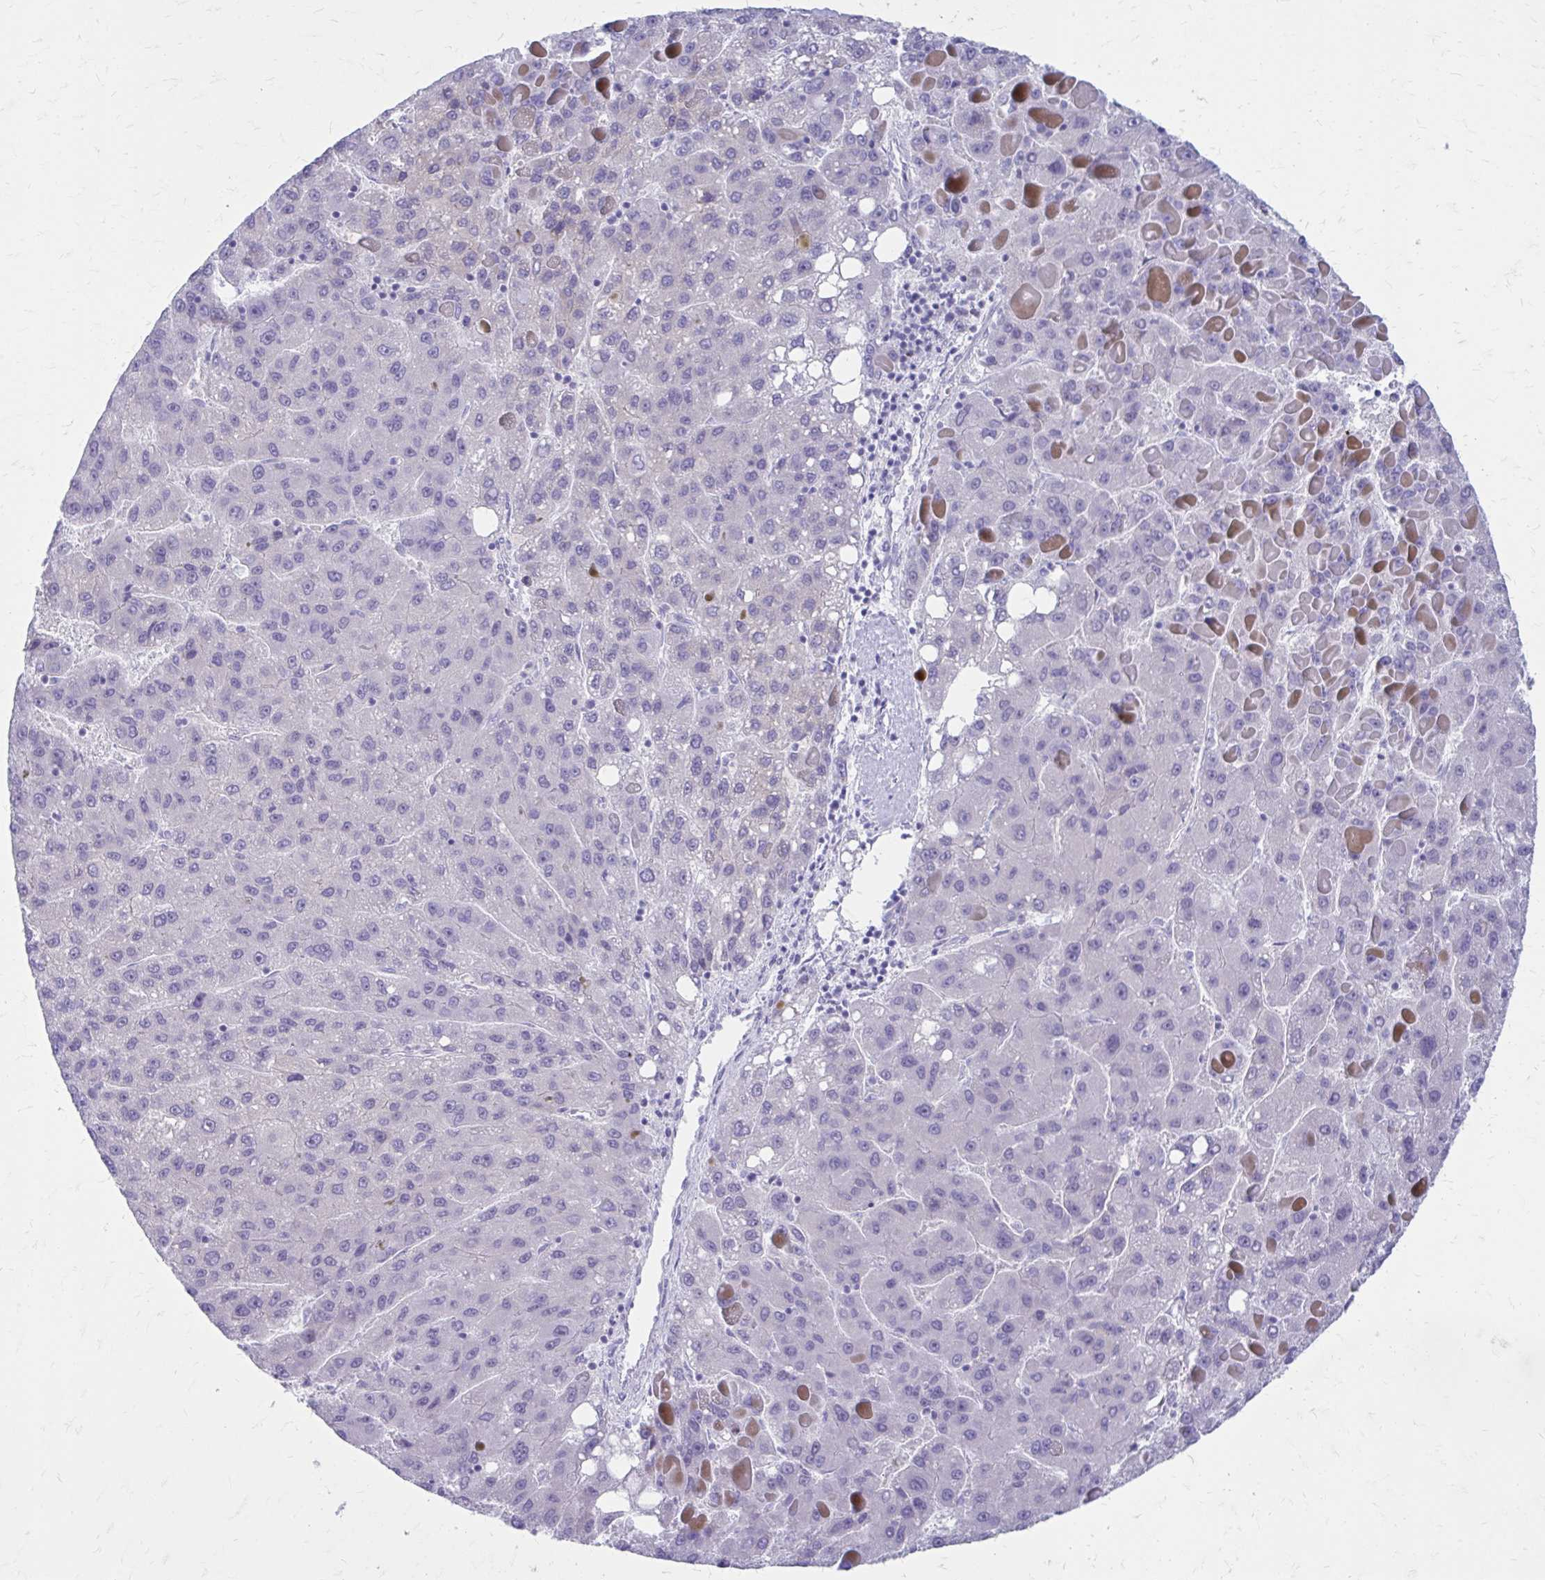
{"staining": {"intensity": "negative", "quantity": "none", "location": "none"}, "tissue": "liver cancer", "cell_type": "Tumor cells", "image_type": "cancer", "snomed": [{"axis": "morphology", "description": "Carcinoma, Hepatocellular, NOS"}, {"axis": "topography", "description": "Liver"}], "caption": "Immunohistochemistry photomicrograph of liver cancer stained for a protein (brown), which exhibits no positivity in tumor cells.", "gene": "LCN15", "patient": {"sex": "female", "age": 82}}